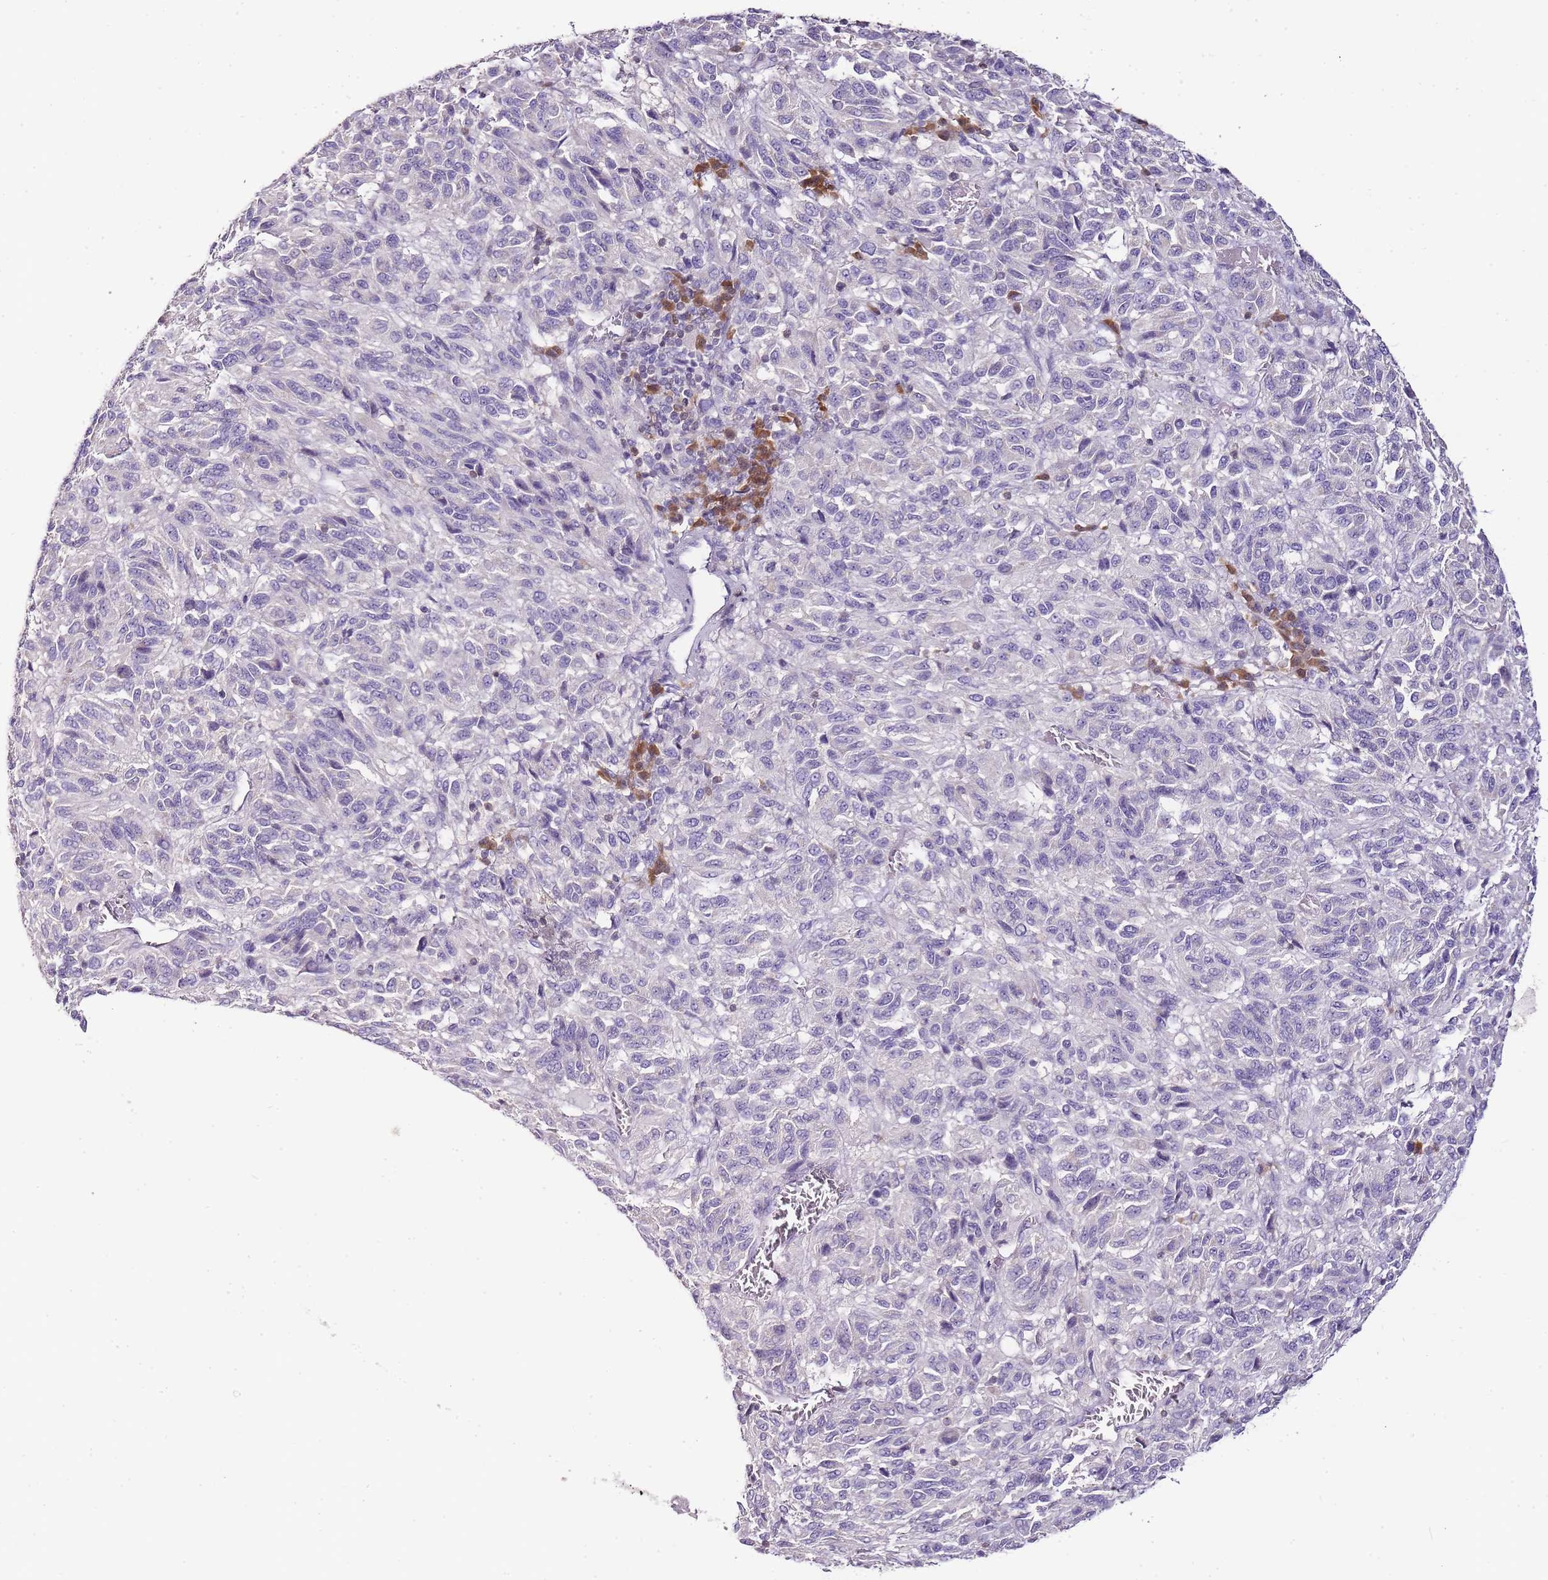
{"staining": {"intensity": "negative", "quantity": "none", "location": "none"}, "tissue": "melanoma", "cell_type": "Tumor cells", "image_type": "cancer", "snomed": [{"axis": "morphology", "description": "Malignant melanoma, Metastatic site"}, {"axis": "topography", "description": "Lung"}], "caption": "The image exhibits no significant staining in tumor cells of melanoma. (DAB immunohistochemistry (IHC) with hematoxylin counter stain).", "gene": "ZBP1", "patient": {"sex": "male", "age": 64}}